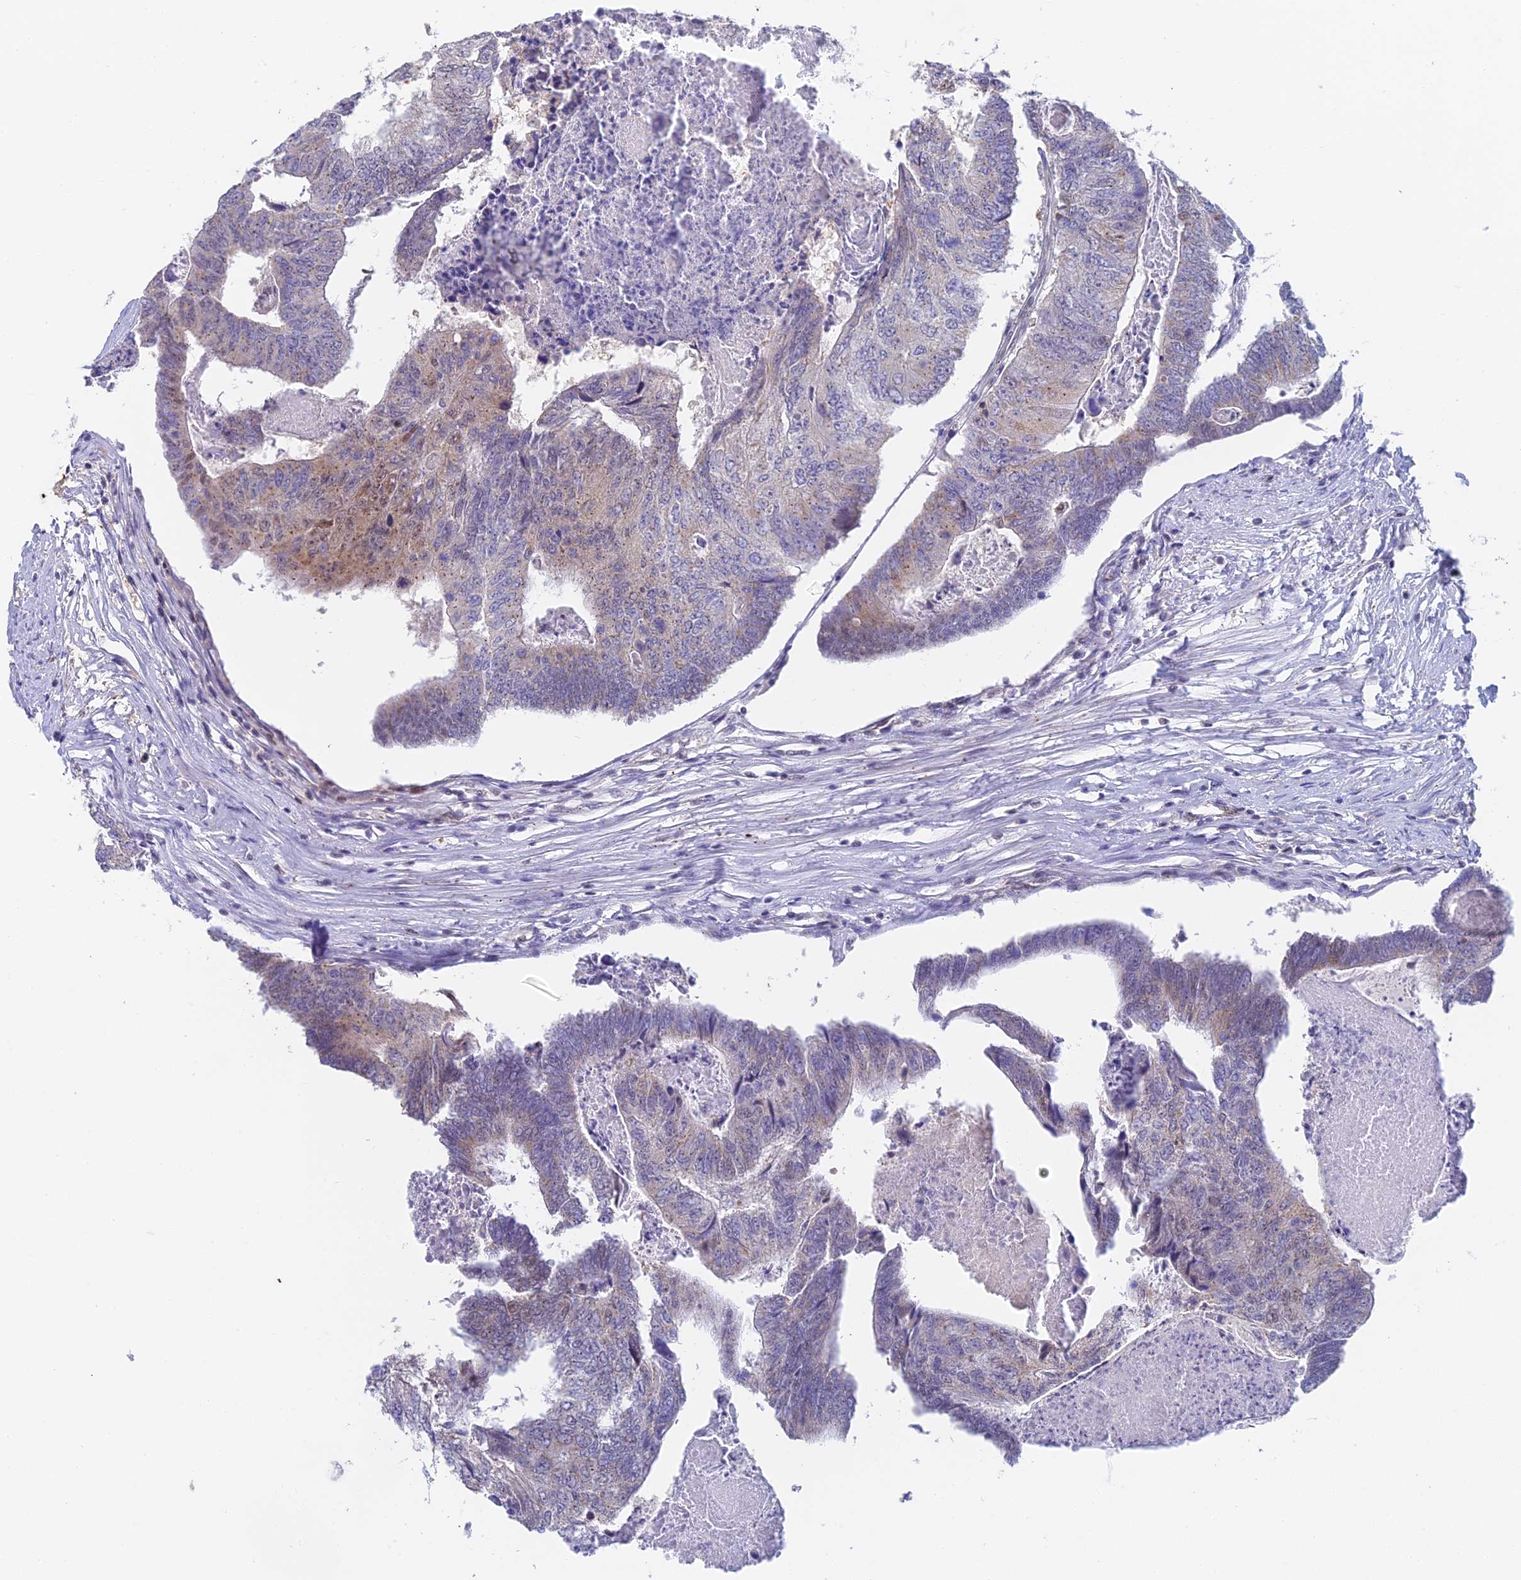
{"staining": {"intensity": "weak", "quantity": "<25%", "location": "cytoplasmic/membranous"}, "tissue": "colorectal cancer", "cell_type": "Tumor cells", "image_type": "cancer", "snomed": [{"axis": "morphology", "description": "Adenocarcinoma, NOS"}, {"axis": "topography", "description": "Colon"}], "caption": "An immunohistochemistry (IHC) micrograph of colorectal cancer is shown. There is no staining in tumor cells of colorectal cancer.", "gene": "MRPL17", "patient": {"sex": "female", "age": 67}}